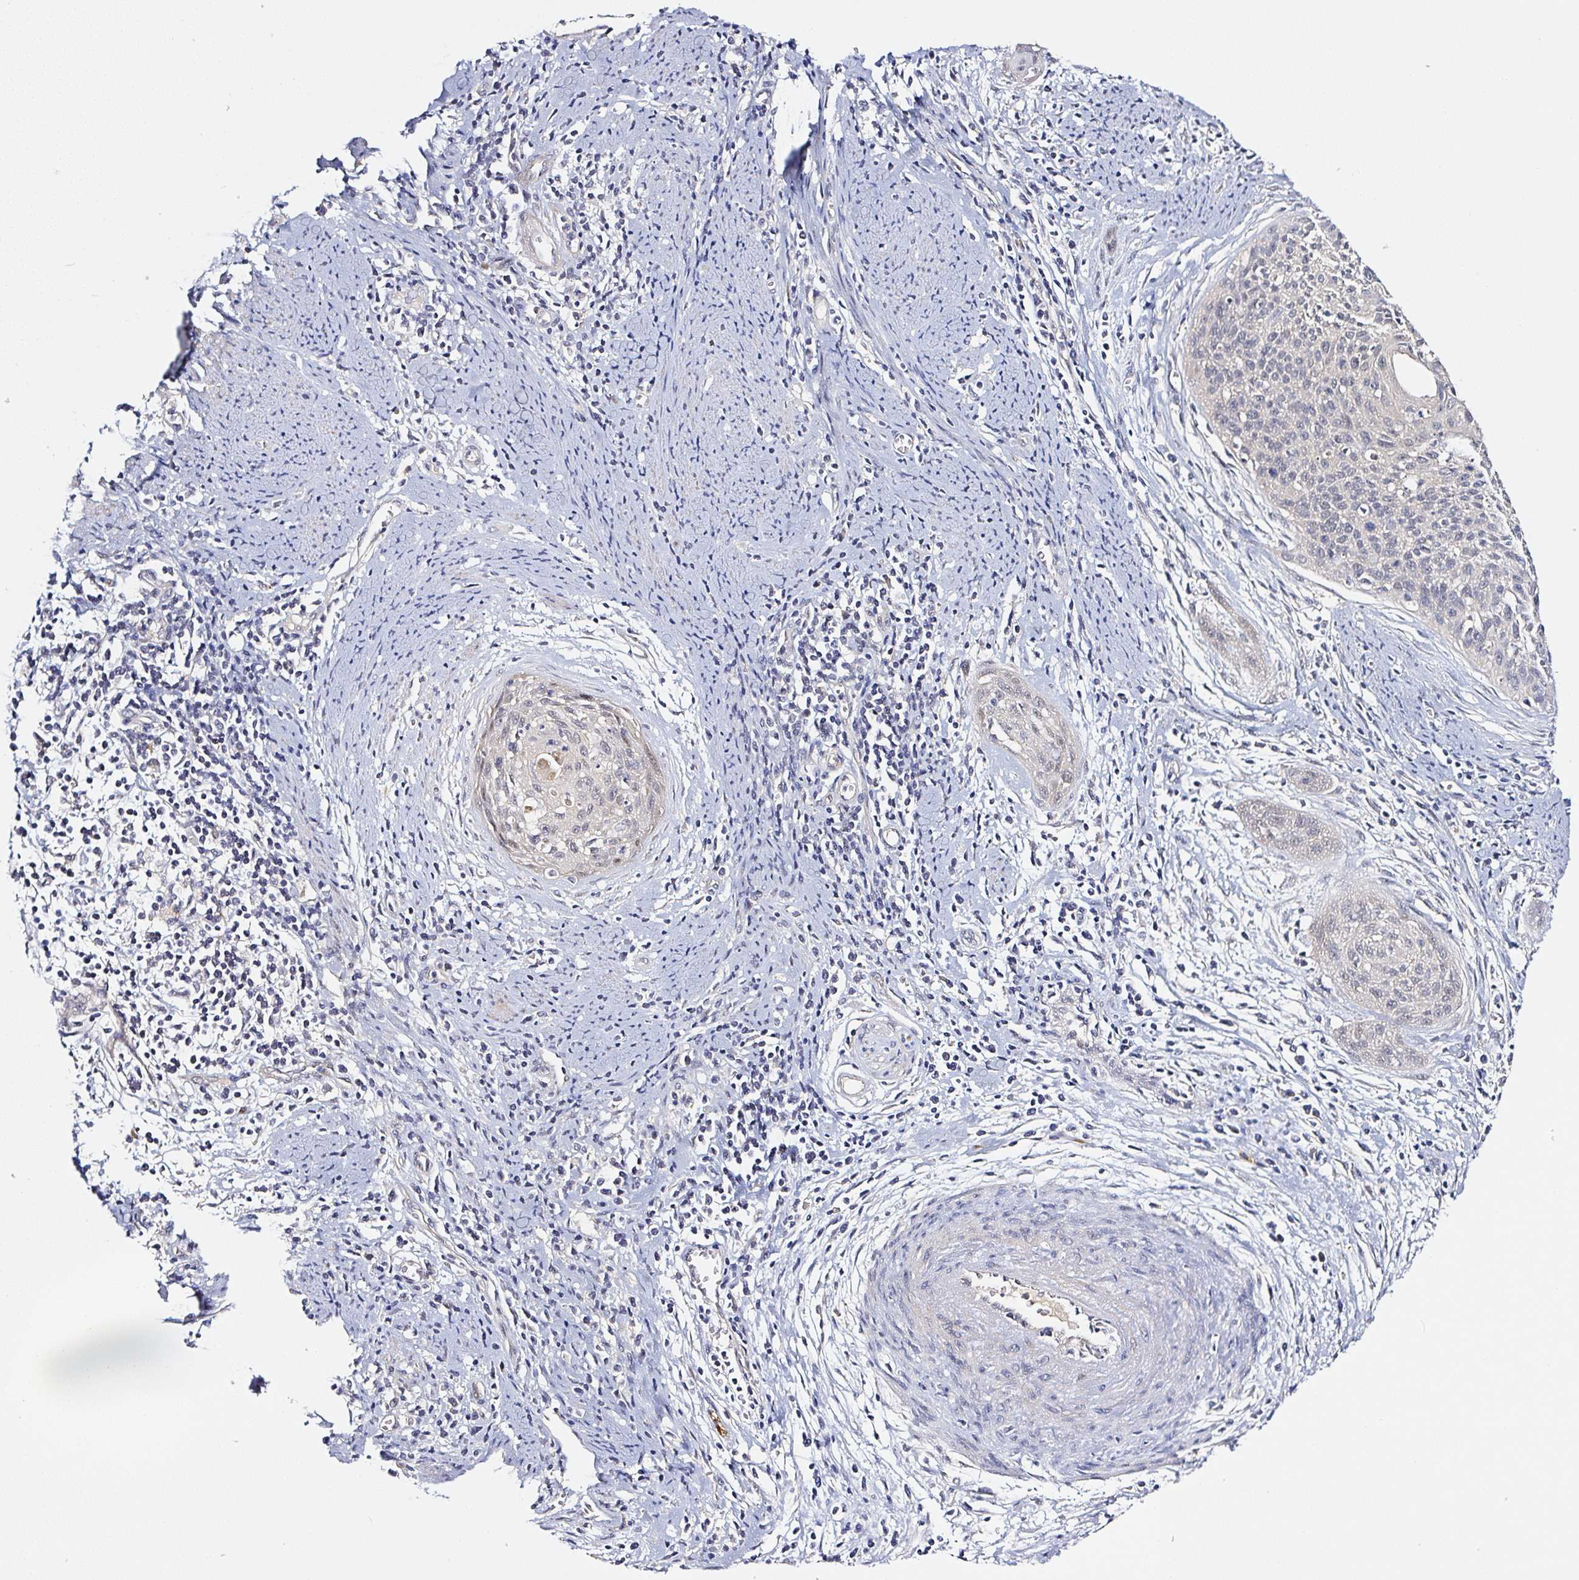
{"staining": {"intensity": "negative", "quantity": "none", "location": "none"}, "tissue": "cervical cancer", "cell_type": "Tumor cells", "image_type": "cancer", "snomed": [{"axis": "morphology", "description": "Squamous cell carcinoma, NOS"}, {"axis": "topography", "description": "Cervix"}], "caption": "Human squamous cell carcinoma (cervical) stained for a protein using immunohistochemistry (IHC) reveals no positivity in tumor cells.", "gene": "PRKAA2", "patient": {"sex": "female", "age": 55}}